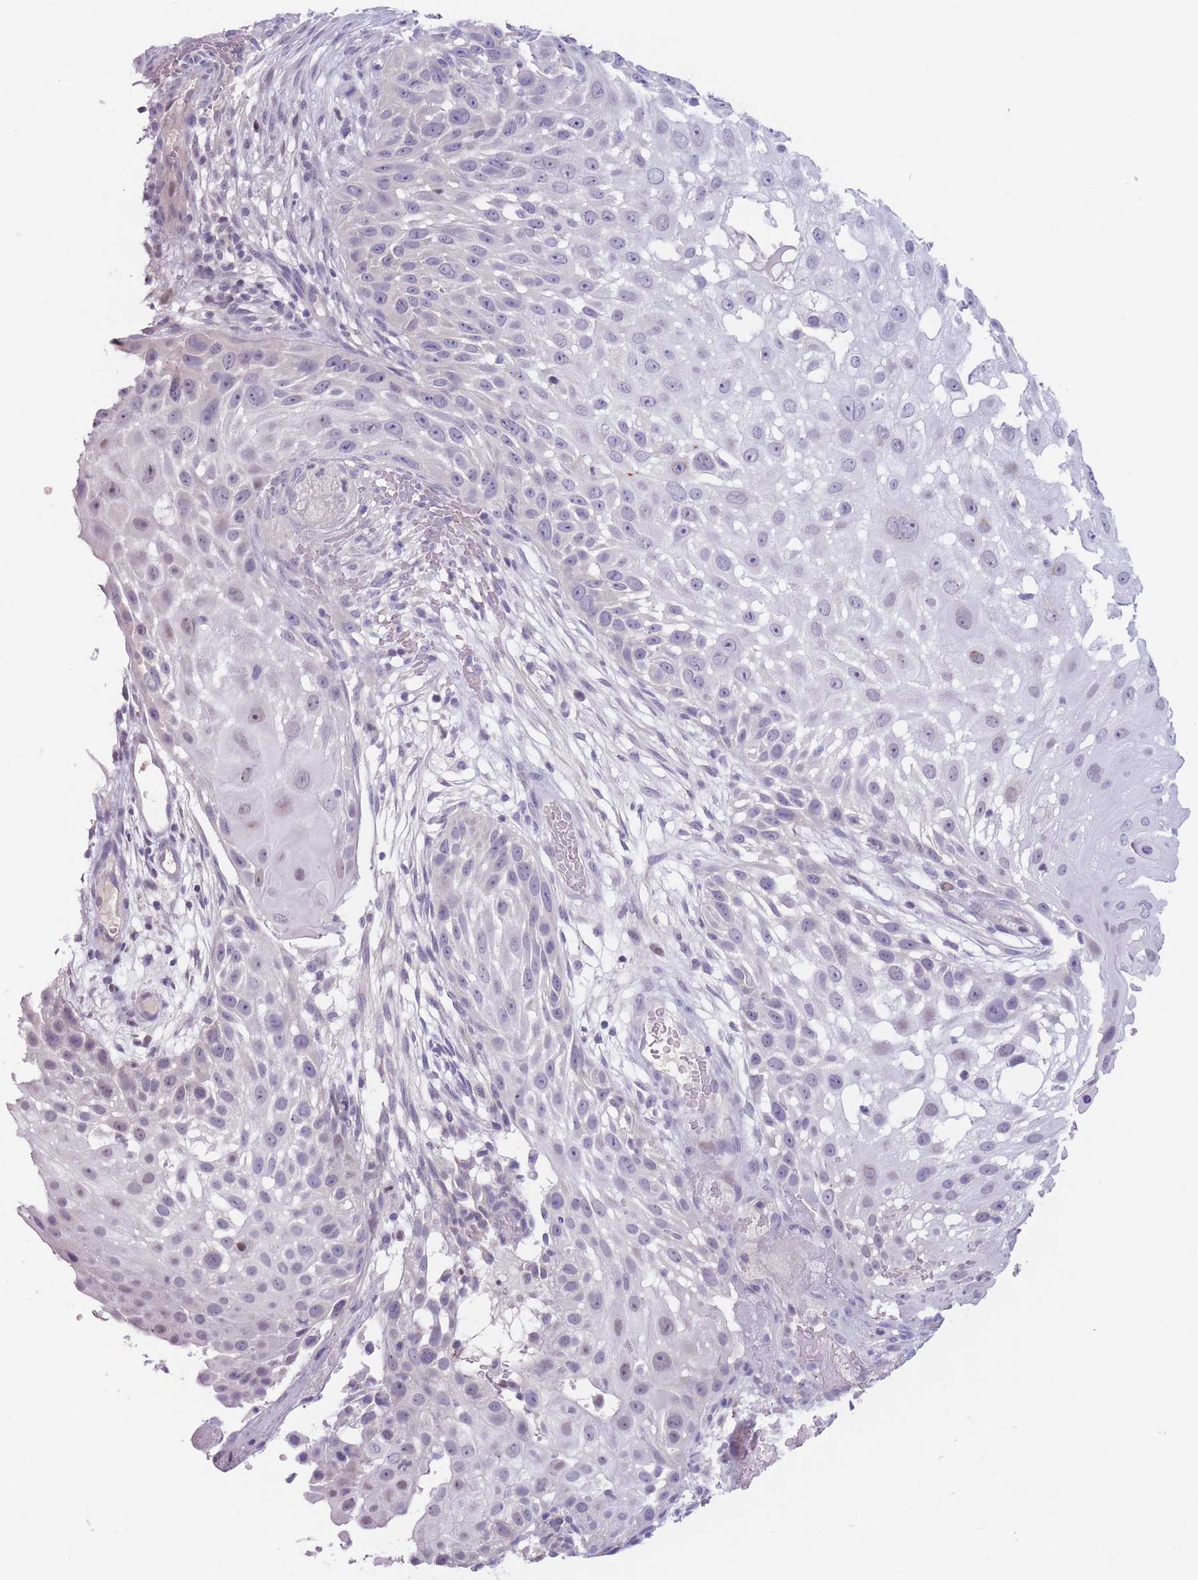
{"staining": {"intensity": "negative", "quantity": "none", "location": "none"}, "tissue": "skin cancer", "cell_type": "Tumor cells", "image_type": "cancer", "snomed": [{"axis": "morphology", "description": "Squamous cell carcinoma, NOS"}, {"axis": "topography", "description": "Skin"}], "caption": "Histopathology image shows no significant protein expression in tumor cells of skin cancer. (Stains: DAB (3,3'-diaminobenzidine) immunohistochemistry with hematoxylin counter stain, Microscopy: brightfield microscopy at high magnification).", "gene": "ZNF439", "patient": {"sex": "female", "age": 44}}